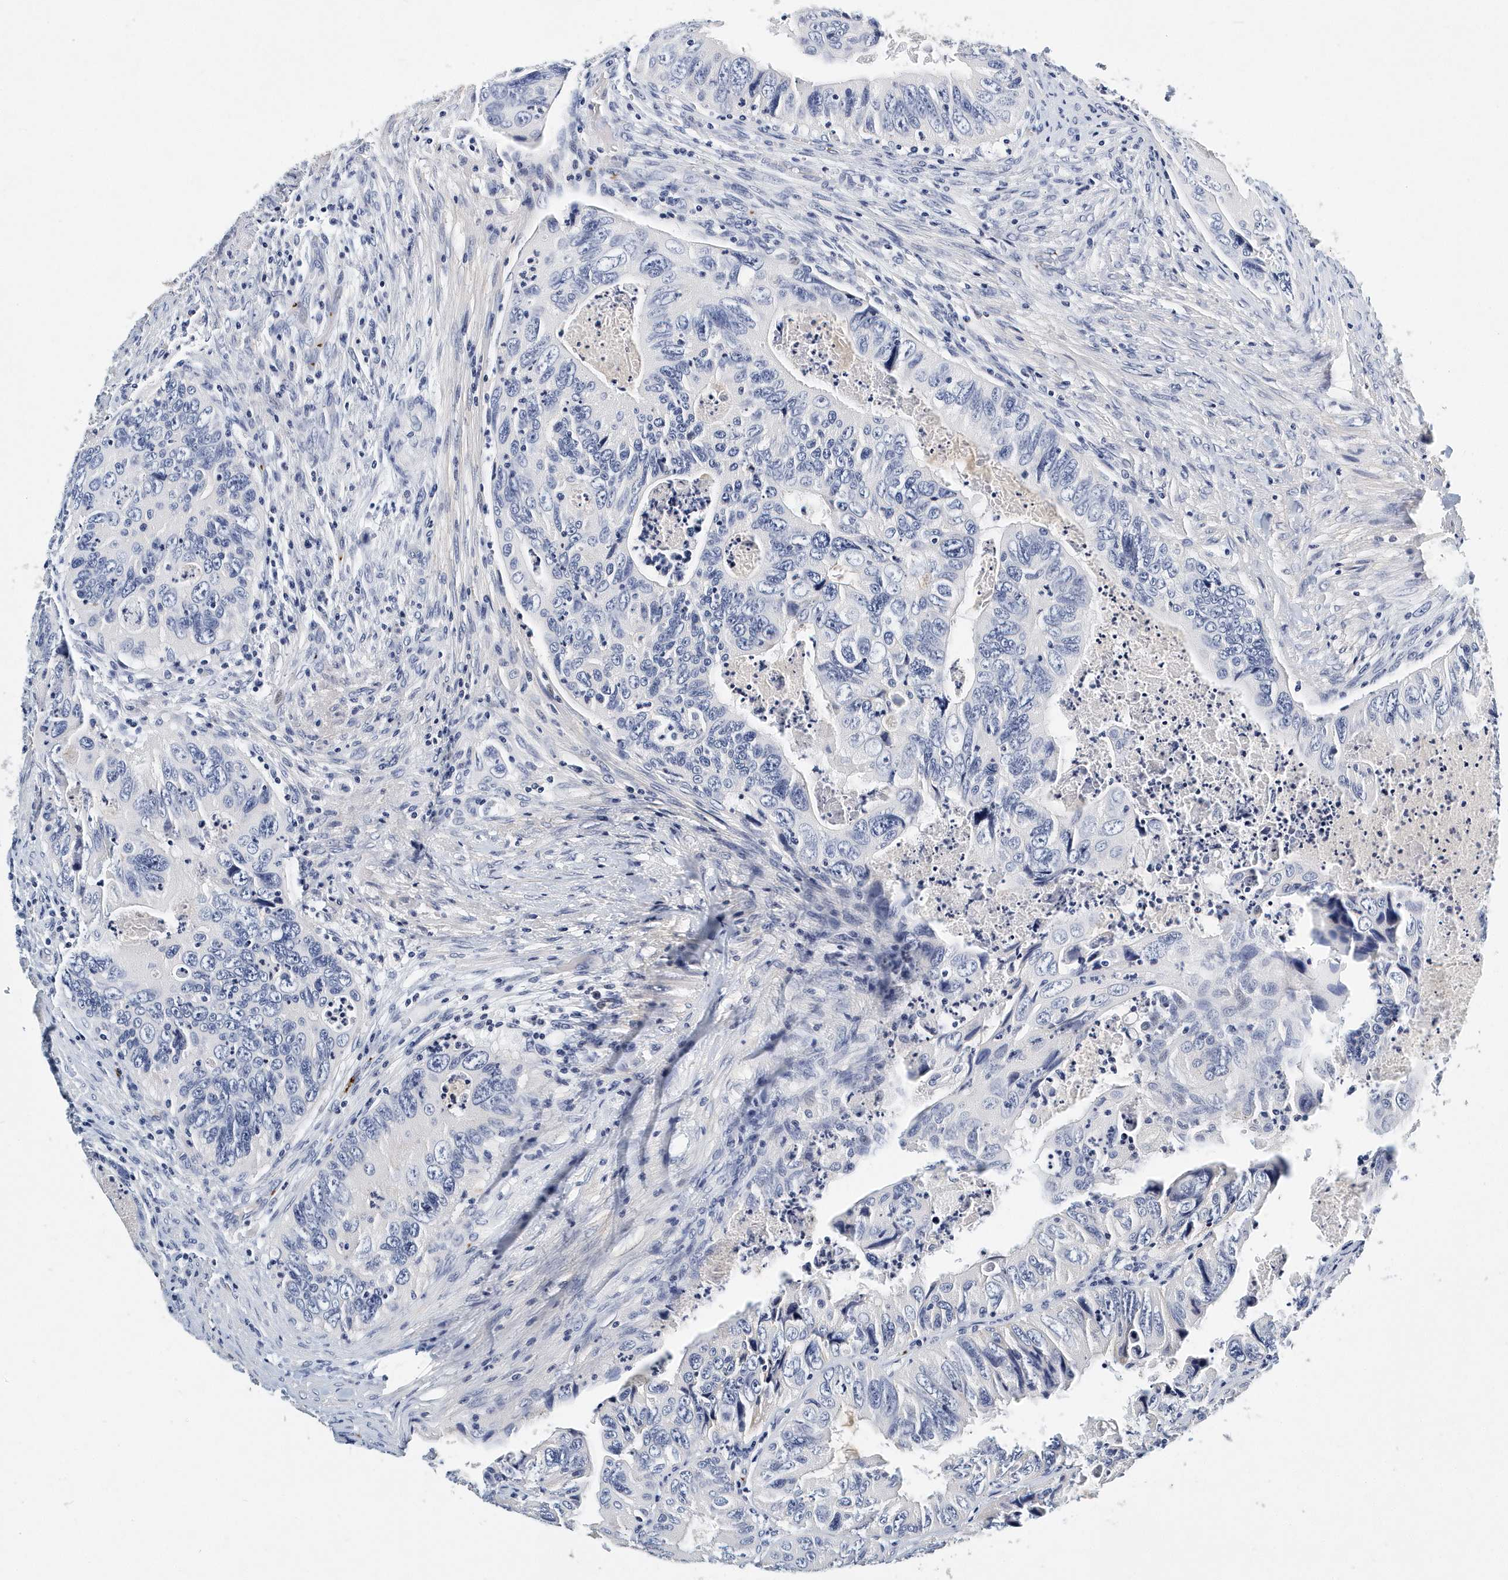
{"staining": {"intensity": "negative", "quantity": "none", "location": "none"}, "tissue": "colorectal cancer", "cell_type": "Tumor cells", "image_type": "cancer", "snomed": [{"axis": "morphology", "description": "Adenocarcinoma, NOS"}, {"axis": "topography", "description": "Rectum"}], "caption": "The image reveals no significant staining in tumor cells of adenocarcinoma (colorectal).", "gene": "ITGA2B", "patient": {"sex": "male", "age": 63}}